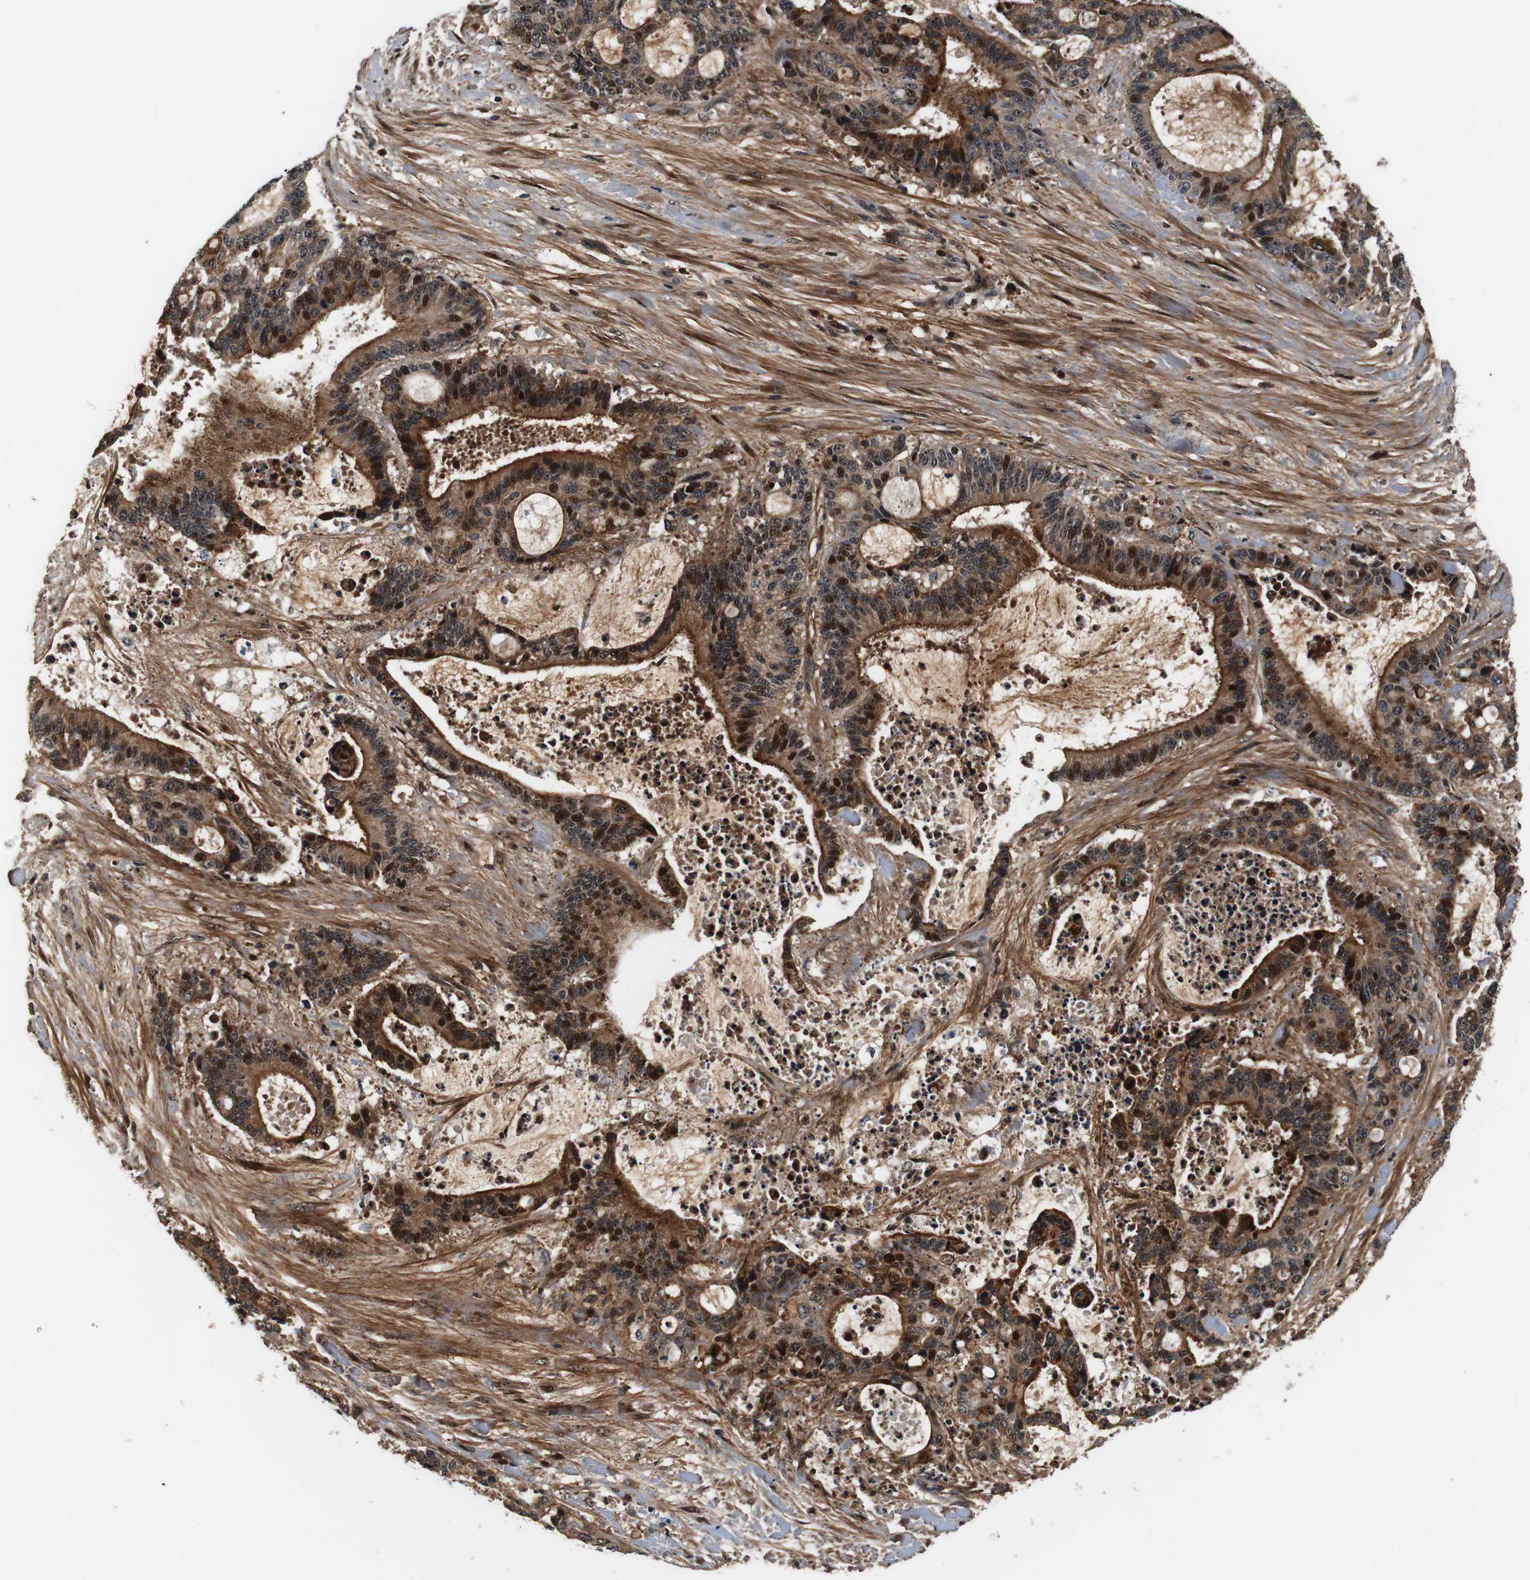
{"staining": {"intensity": "moderate", "quantity": ">75%", "location": "cytoplasmic/membranous,nuclear"}, "tissue": "liver cancer", "cell_type": "Tumor cells", "image_type": "cancer", "snomed": [{"axis": "morphology", "description": "Normal tissue, NOS"}, {"axis": "morphology", "description": "Cholangiocarcinoma"}, {"axis": "topography", "description": "Liver"}, {"axis": "topography", "description": "Peripheral nerve tissue"}], "caption": "A brown stain labels moderate cytoplasmic/membranous and nuclear expression of a protein in liver cholangiocarcinoma tumor cells.", "gene": "LRP4", "patient": {"sex": "female", "age": 73}}